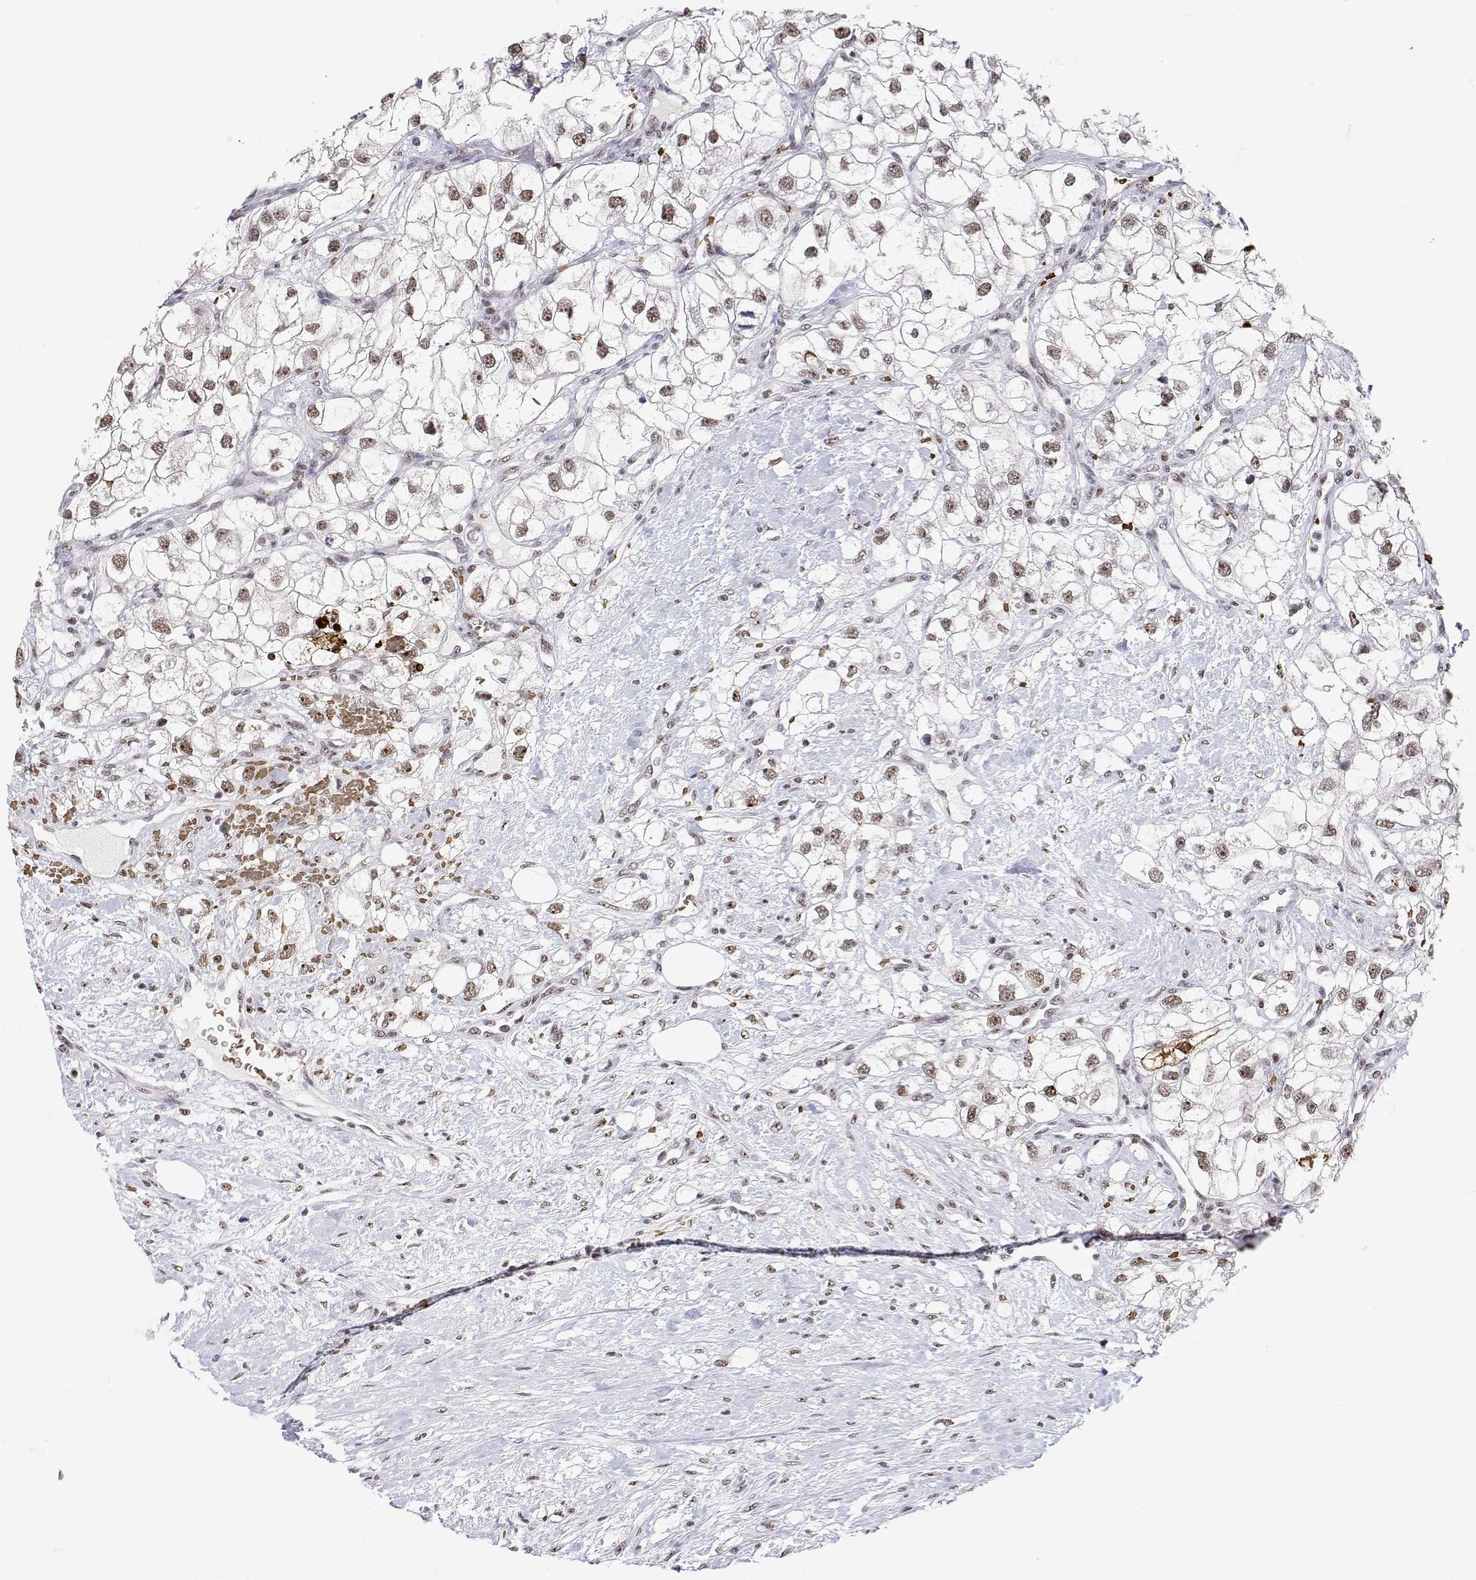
{"staining": {"intensity": "moderate", "quantity": ">75%", "location": "nuclear"}, "tissue": "renal cancer", "cell_type": "Tumor cells", "image_type": "cancer", "snomed": [{"axis": "morphology", "description": "Adenocarcinoma, NOS"}, {"axis": "topography", "description": "Kidney"}], "caption": "Moderate nuclear staining for a protein is identified in about >75% of tumor cells of renal cancer using immunohistochemistry.", "gene": "ADAR", "patient": {"sex": "male", "age": 59}}